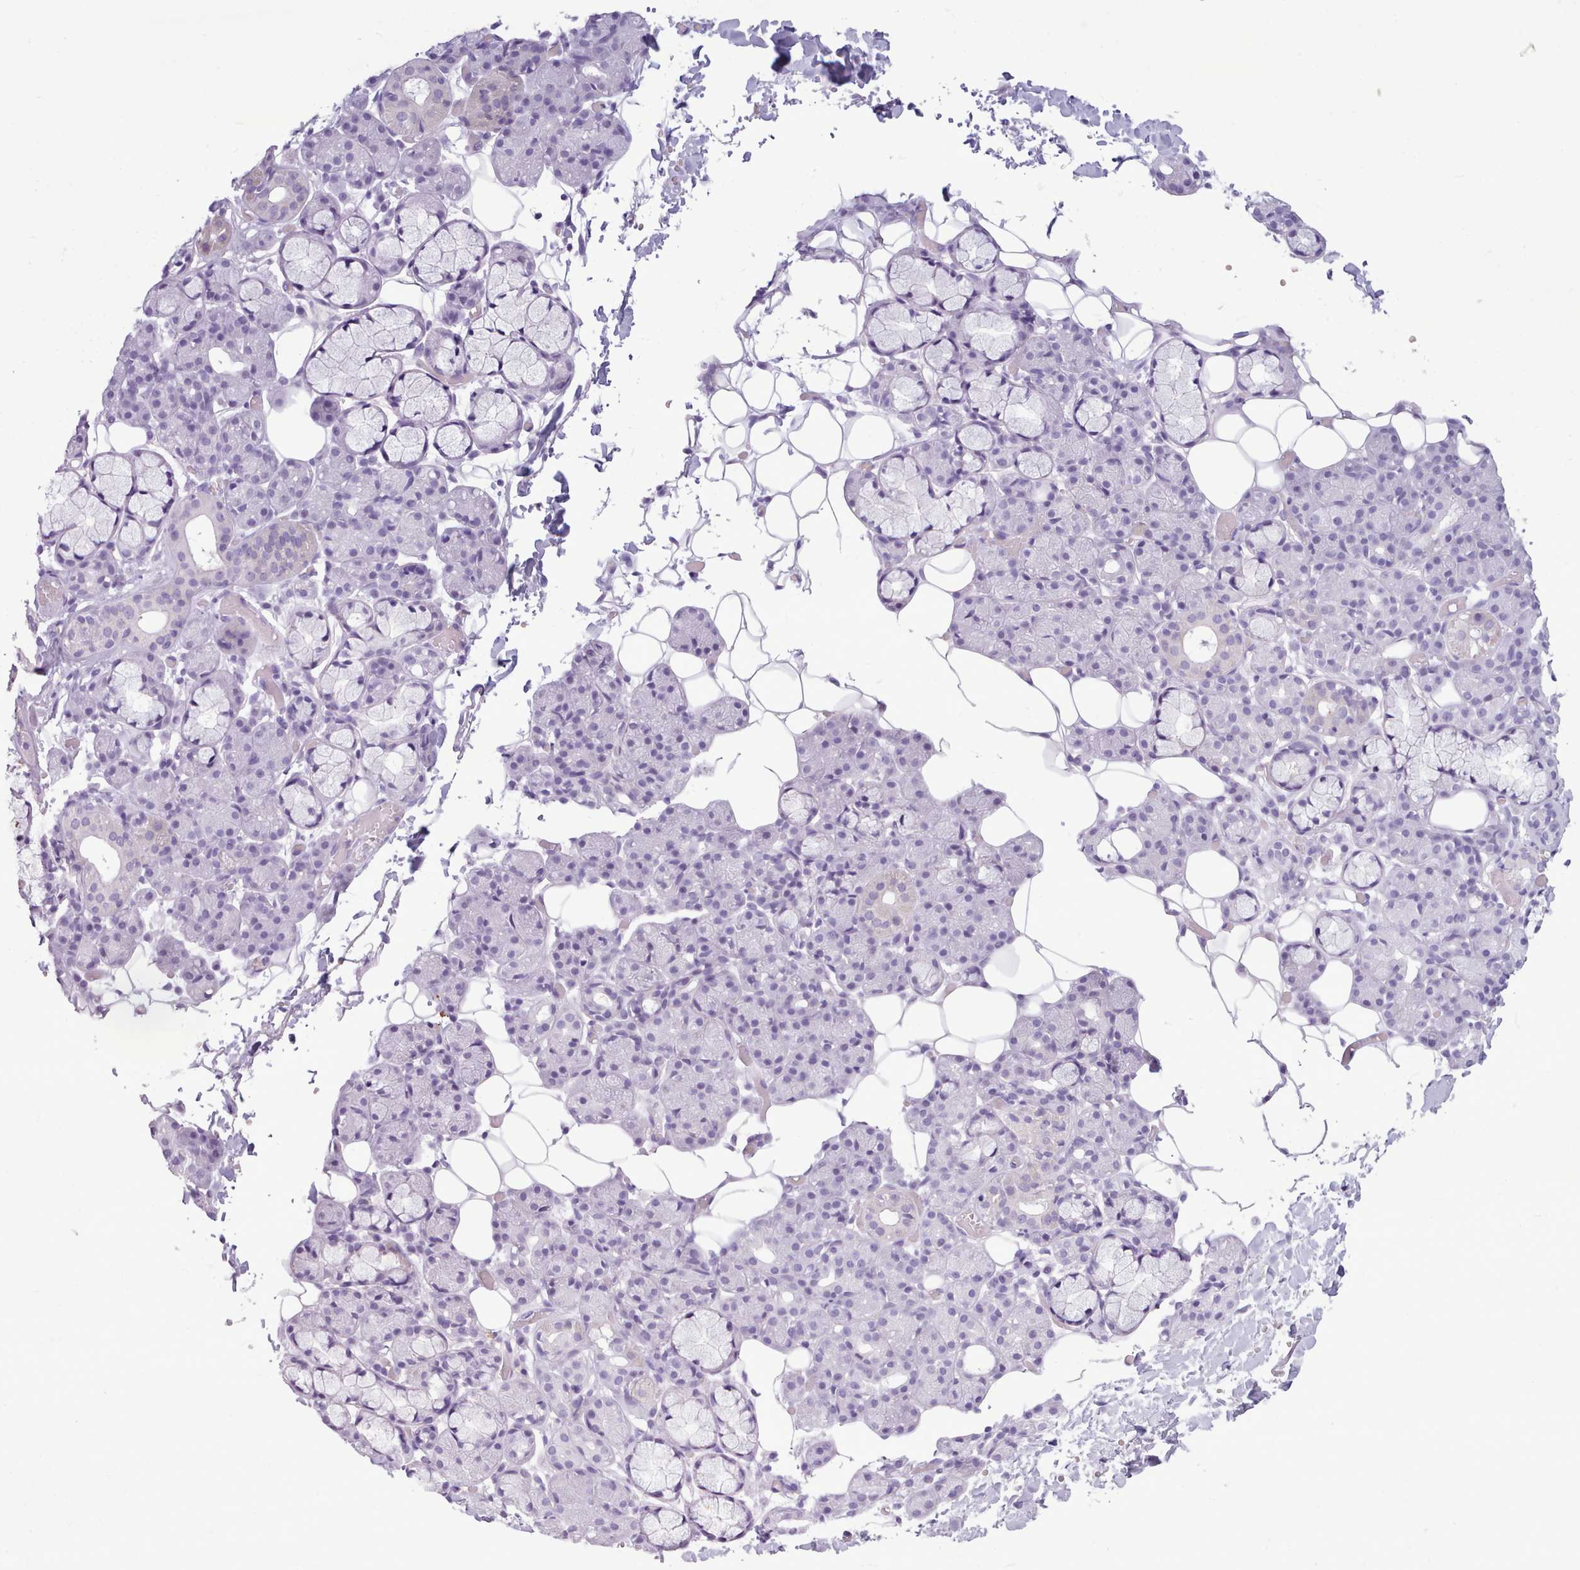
{"staining": {"intensity": "negative", "quantity": "none", "location": "none"}, "tissue": "salivary gland", "cell_type": "Glandular cells", "image_type": "normal", "snomed": [{"axis": "morphology", "description": "Normal tissue, NOS"}, {"axis": "topography", "description": "Salivary gland"}], "caption": "Immunohistochemical staining of benign salivary gland reveals no significant staining in glandular cells. (Stains: DAB (3,3'-diaminobenzidine) immunohistochemistry (IHC) with hematoxylin counter stain, Microscopy: brightfield microscopy at high magnification).", "gene": "FBXO48", "patient": {"sex": "male", "age": 63}}